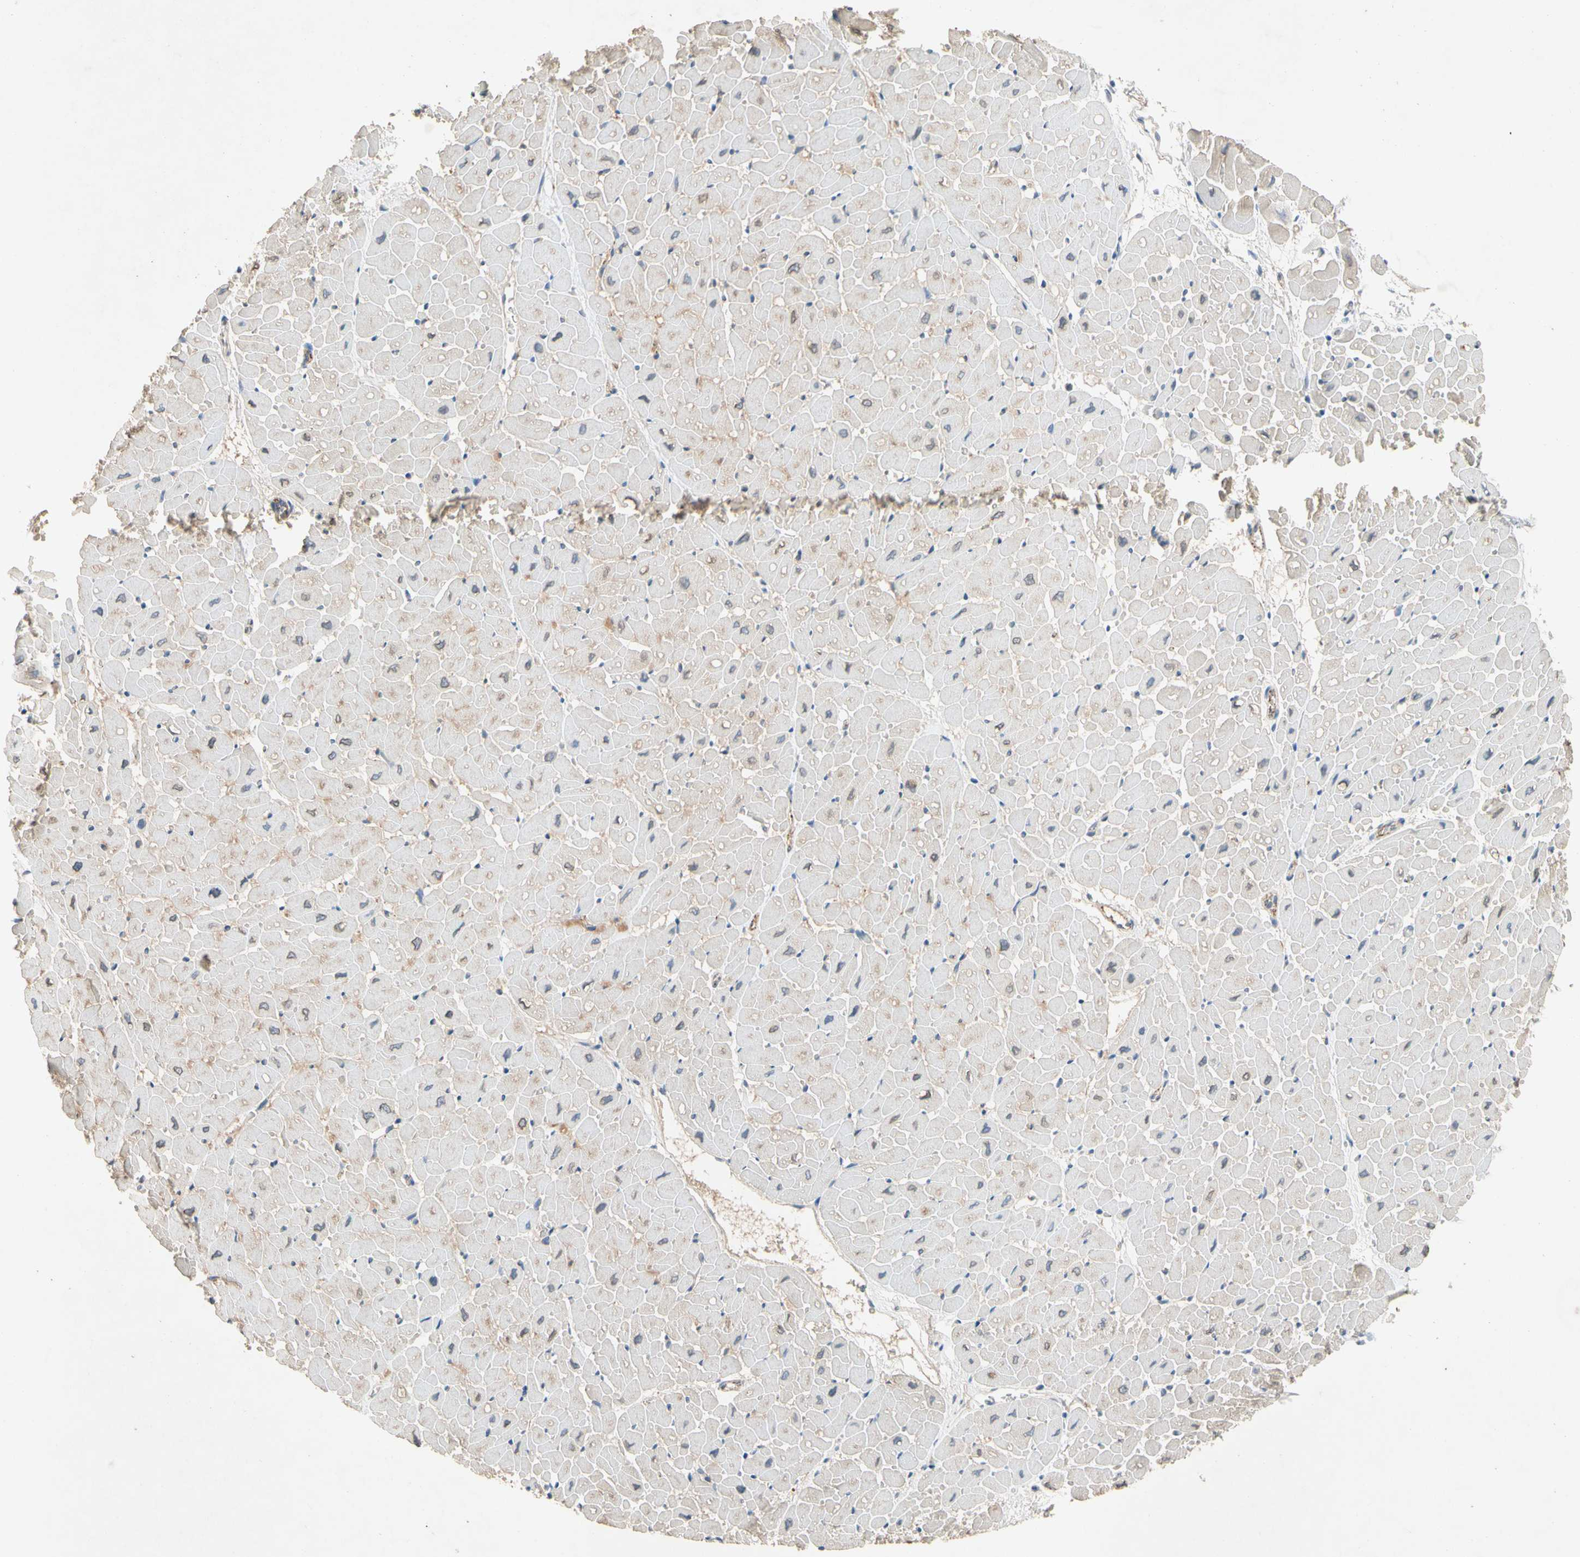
{"staining": {"intensity": "weak", "quantity": "<25%", "location": "cytoplasmic/membranous"}, "tissue": "heart muscle", "cell_type": "Cardiomyocytes", "image_type": "normal", "snomed": [{"axis": "morphology", "description": "Normal tissue, NOS"}, {"axis": "topography", "description": "Heart"}], "caption": "The micrograph displays no significant staining in cardiomyocytes of heart muscle.", "gene": "NDFIP2", "patient": {"sex": "male", "age": 45}}